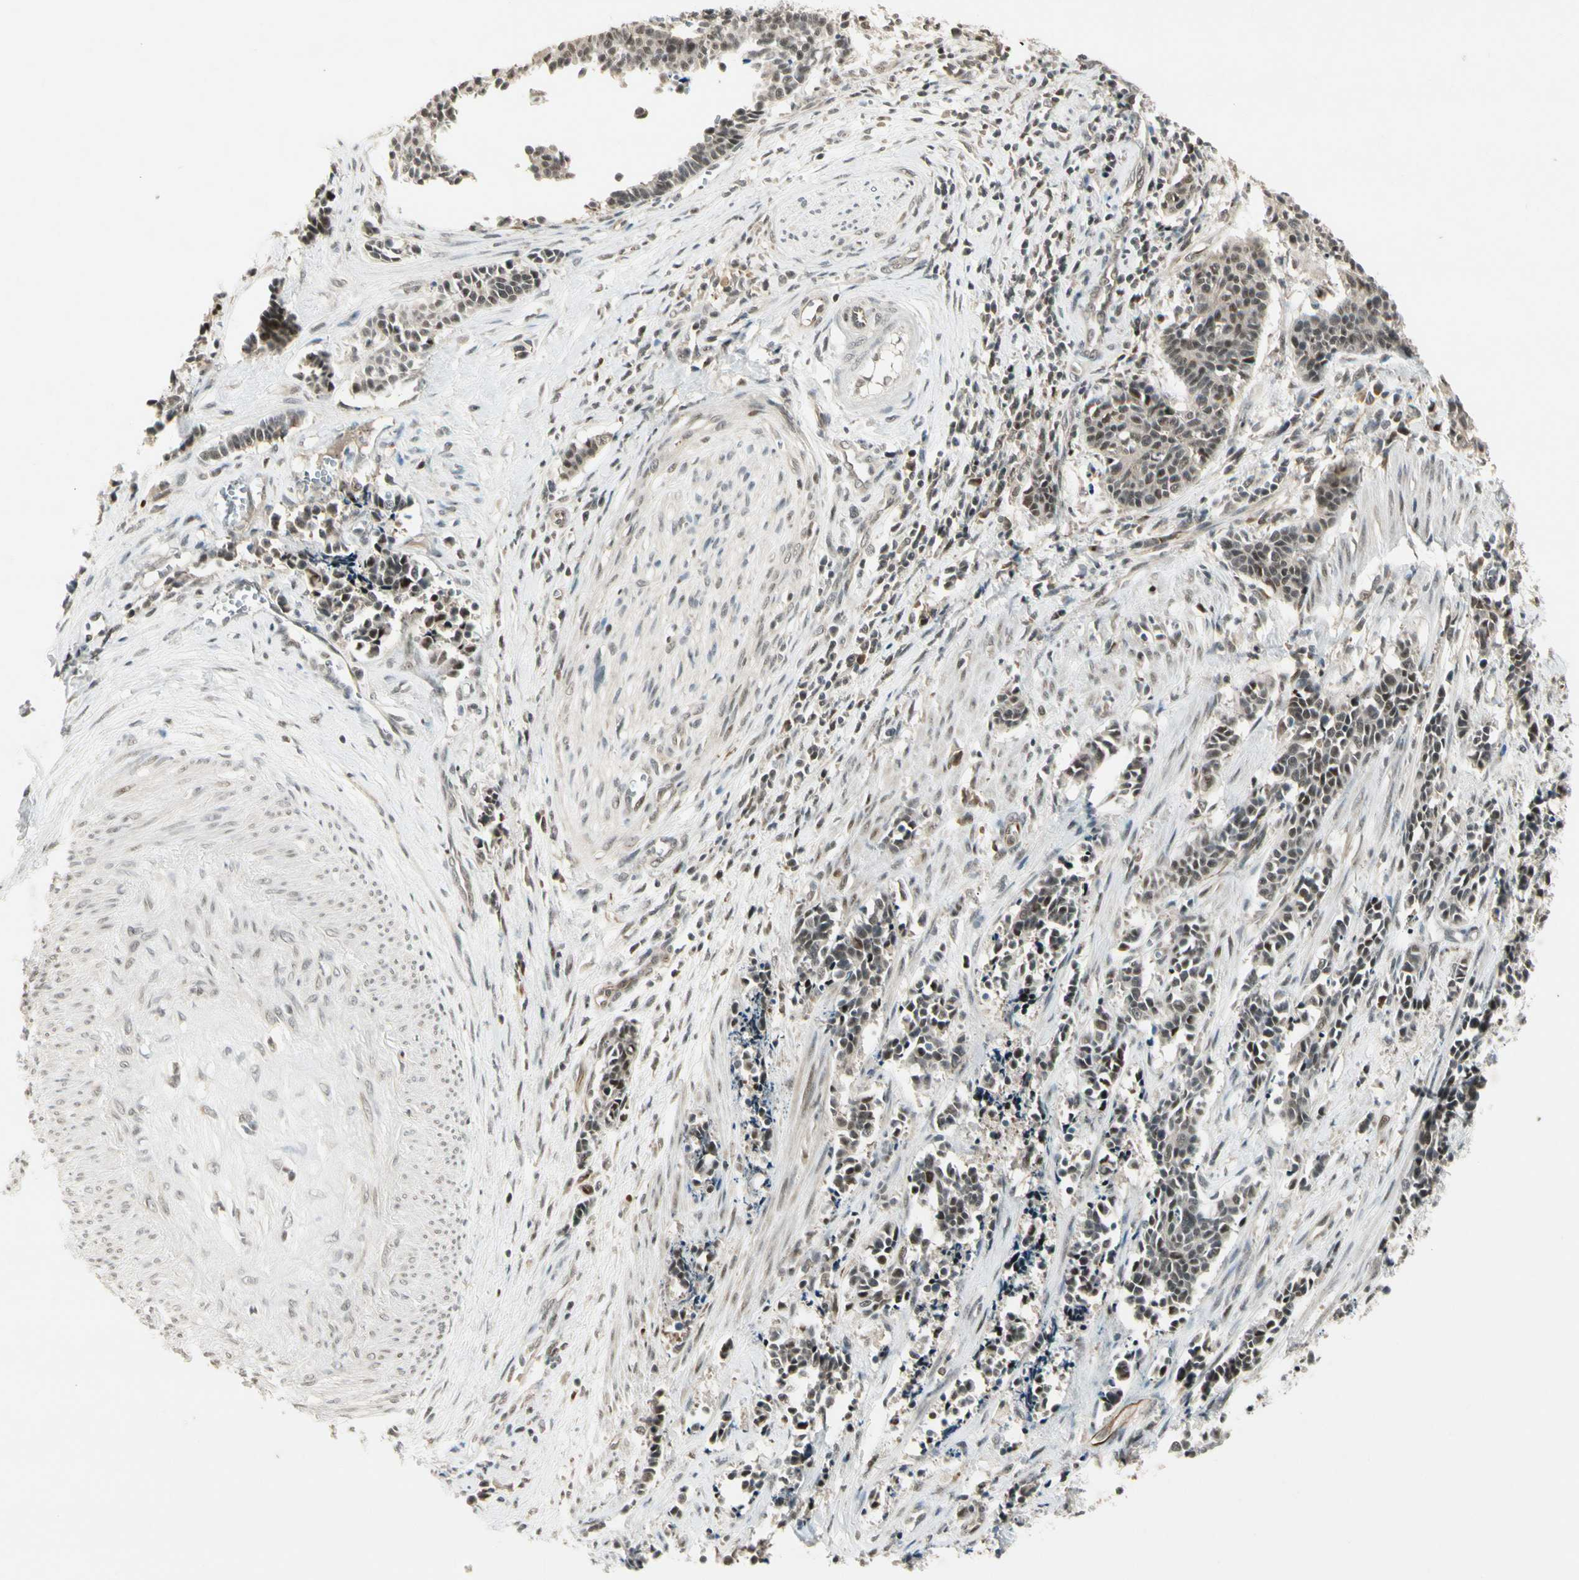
{"staining": {"intensity": "moderate", "quantity": "25%-75%", "location": "nuclear"}, "tissue": "cervical cancer", "cell_type": "Tumor cells", "image_type": "cancer", "snomed": [{"axis": "morphology", "description": "Squamous cell carcinoma, NOS"}, {"axis": "topography", "description": "Cervix"}], "caption": "The immunohistochemical stain highlights moderate nuclear expression in tumor cells of squamous cell carcinoma (cervical) tissue.", "gene": "CDK11A", "patient": {"sex": "female", "age": 35}}